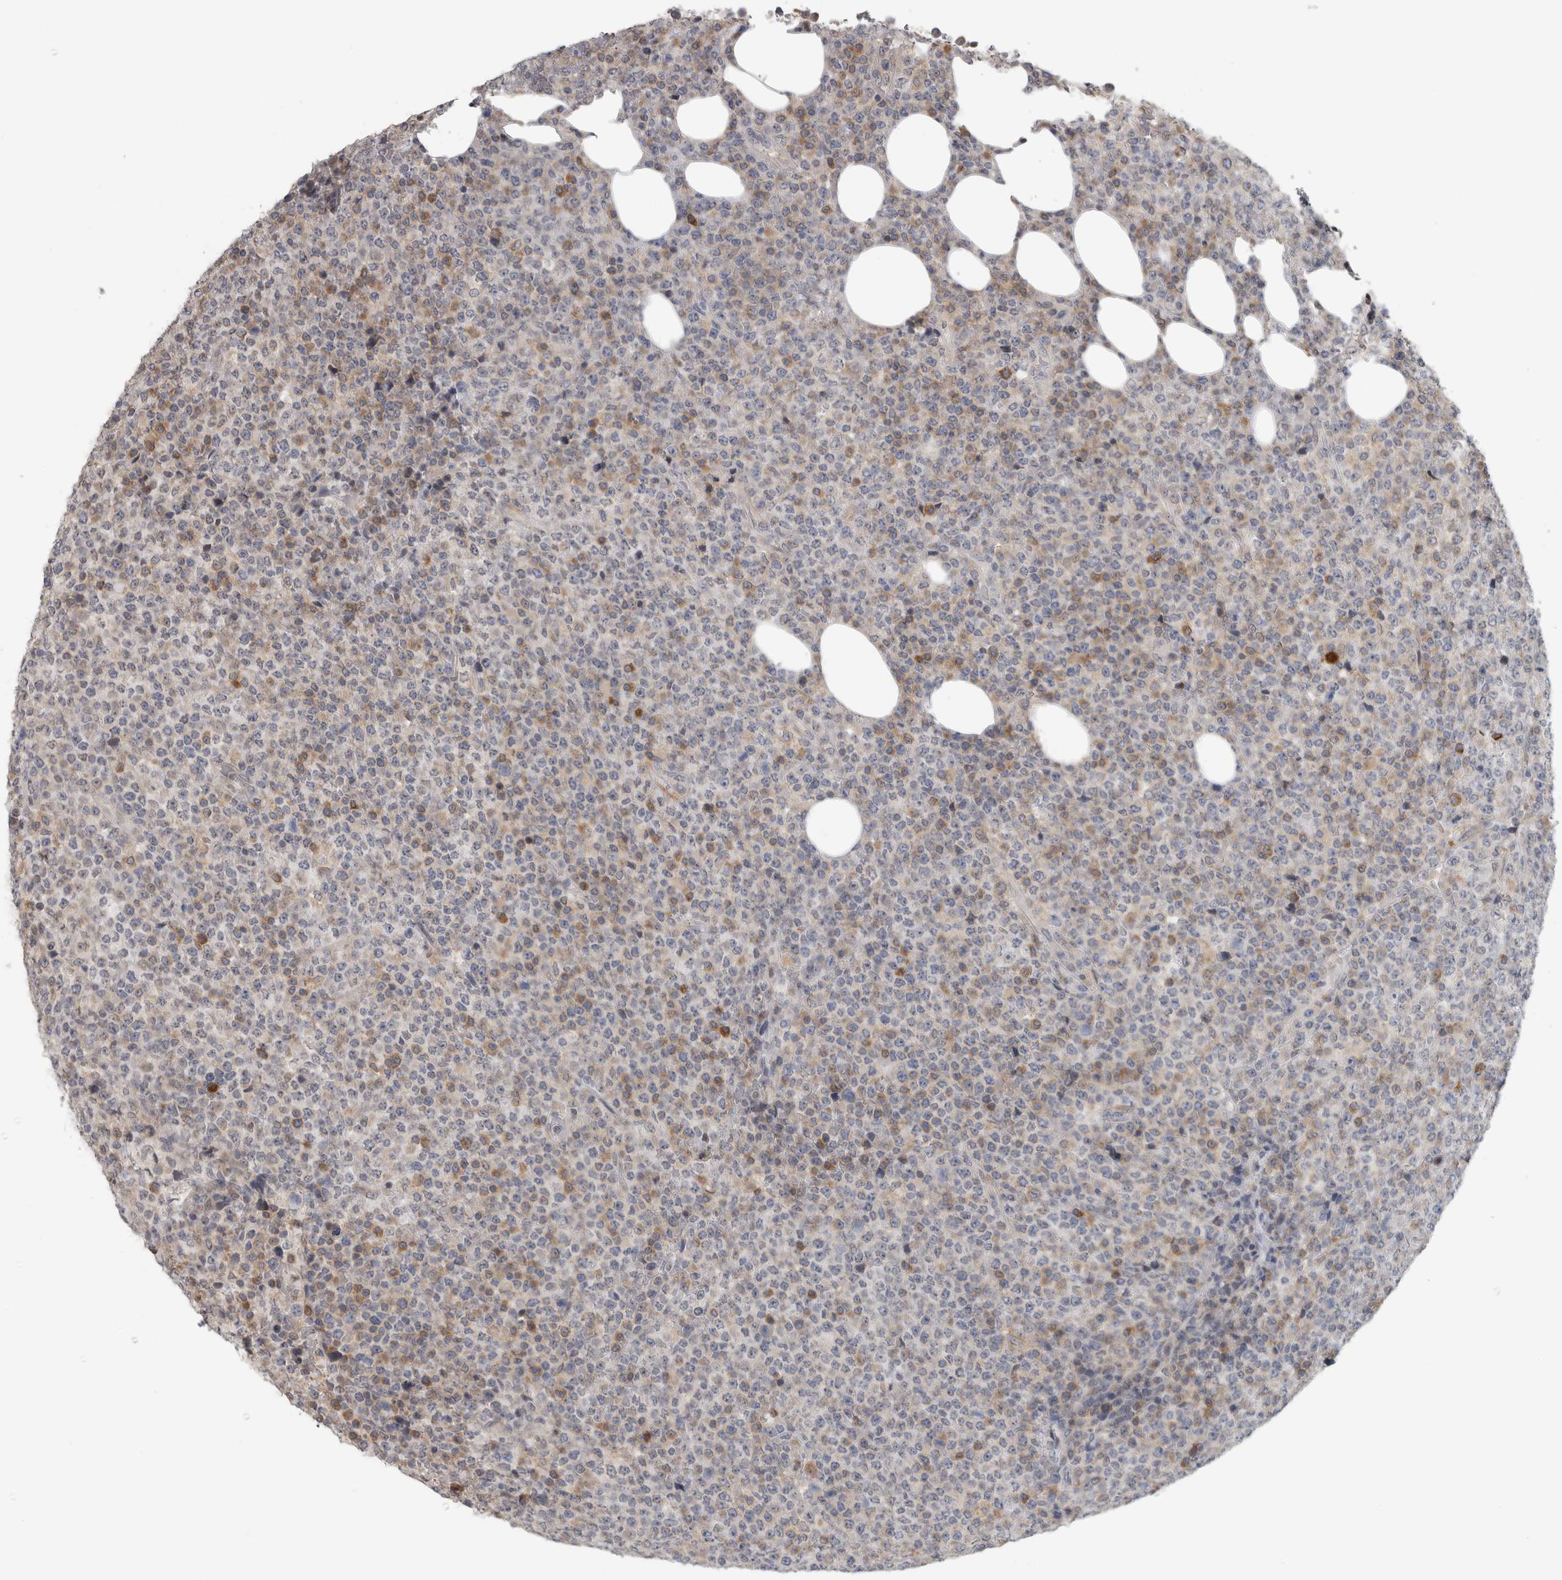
{"staining": {"intensity": "weak", "quantity": "<25%", "location": "cytoplasmic/membranous"}, "tissue": "lymphoma", "cell_type": "Tumor cells", "image_type": "cancer", "snomed": [{"axis": "morphology", "description": "Malignant lymphoma, non-Hodgkin's type, High grade"}, {"axis": "topography", "description": "Lymph node"}], "caption": "There is no significant staining in tumor cells of high-grade malignant lymphoma, non-Hodgkin's type.", "gene": "TMEM242", "patient": {"sex": "male", "age": 13}}